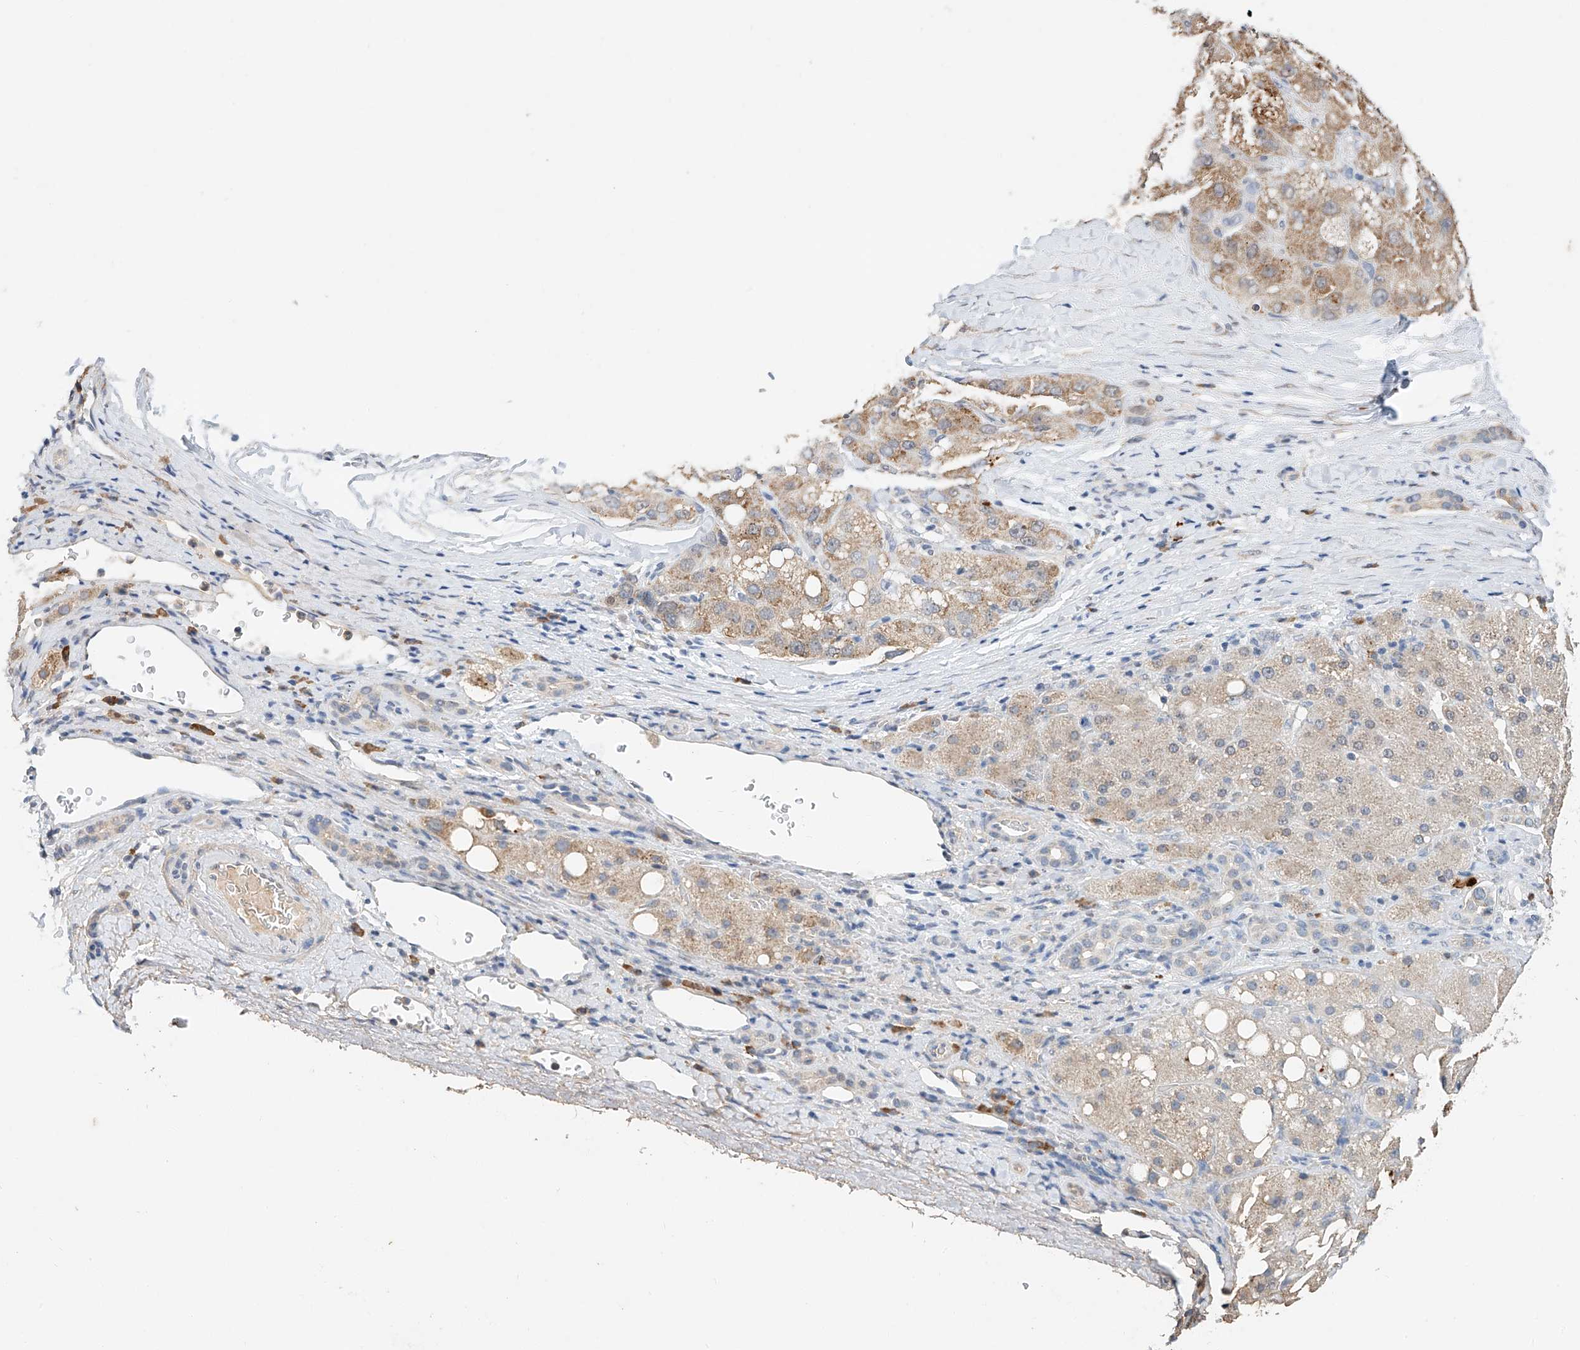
{"staining": {"intensity": "weak", "quantity": ">75%", "location": "cytoplasmic/membranous"}, "tissue": "liver cancer", "cell_type": "Tumor cells", "image_type": "cancer", "snomed": [{"axis": "morphology", "description": "Carcinoma, Hepatocellular, NOS"}, {"axis": "topography", "description": "Liver"}], "caption": "IHC (DAB) staining of liver cancer (hepatocellular carcinoma) exhibits weak cytoplasmic/membranous protein staining in about >75% of tumor cells. The staining is performed using DAB brown chromogen to label protein expression. The nuclei are counter-stained blue using hematoxylin.", "gene": "CTDP1", "patient": {"sex": "male", "age": 80}}